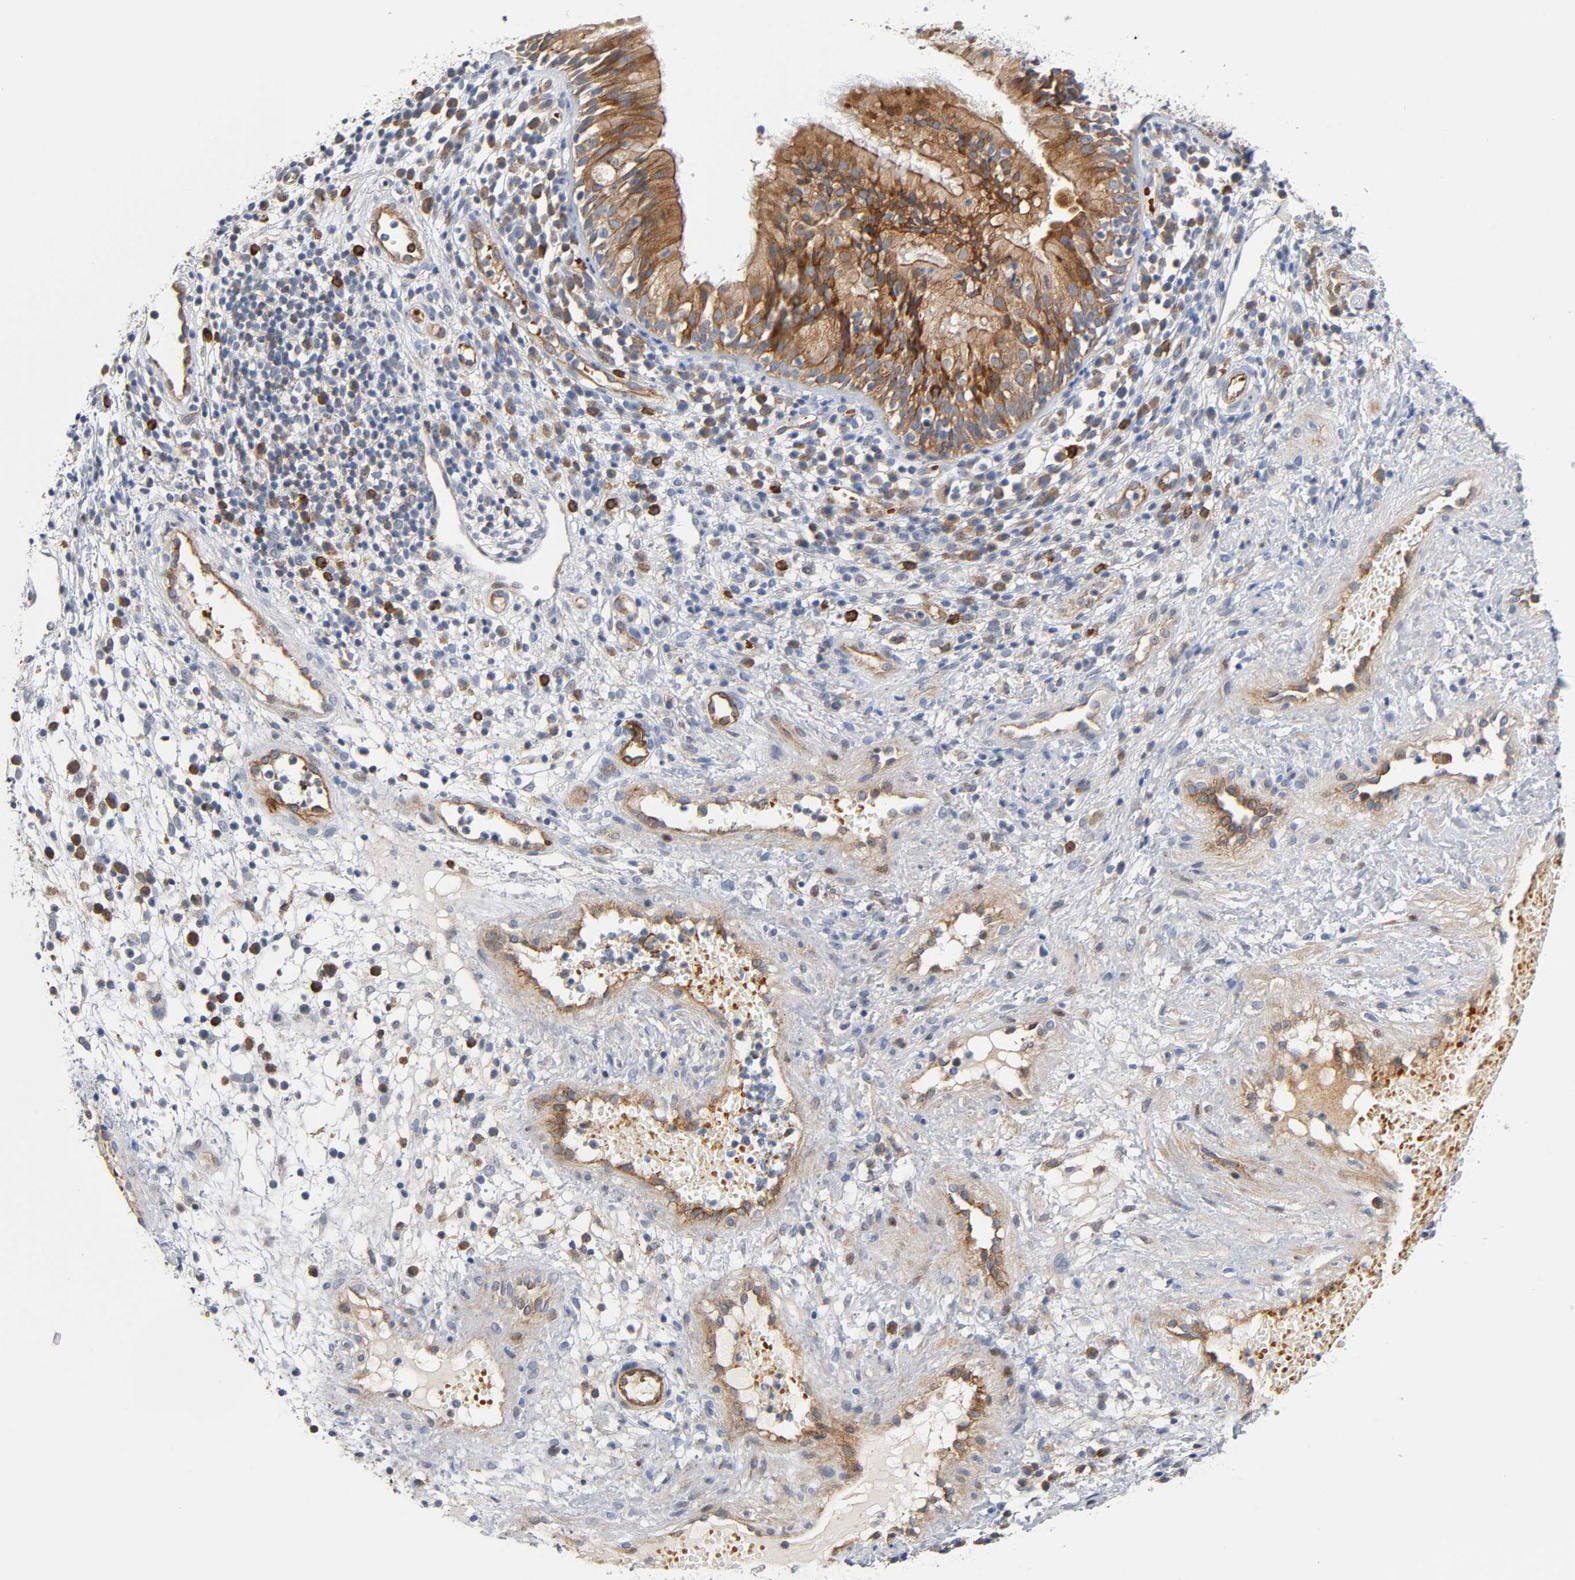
{"staining": {"intensity": "strong", "quantity": ">75%", "location": "cytoplasmic/membranous"}, "tissue": "nasopharynx", "cell_type": "Respiratory epithelial cells", "image_type": "normal", "snomed": [{"axis": "morphology", "description": "Normal tissue, NOS"}, {"axis": "morphology", "description": "Inflammation, NOS"}, {"axis": "morphology", "description": "Malignant melanoma, Metastatic site"}, {"axis": "topography", "description": "Nasopharynx"}], "caption": "Protein expression by immunohistochemistry (IHC) exhibits strong cytoplasmic/membranous staining in approximately >75% of respiratory epithelial cells in unremarkable nasopharynx.", "gene": "CD2AP", "patient": {"sex": "female", "age": 55}}